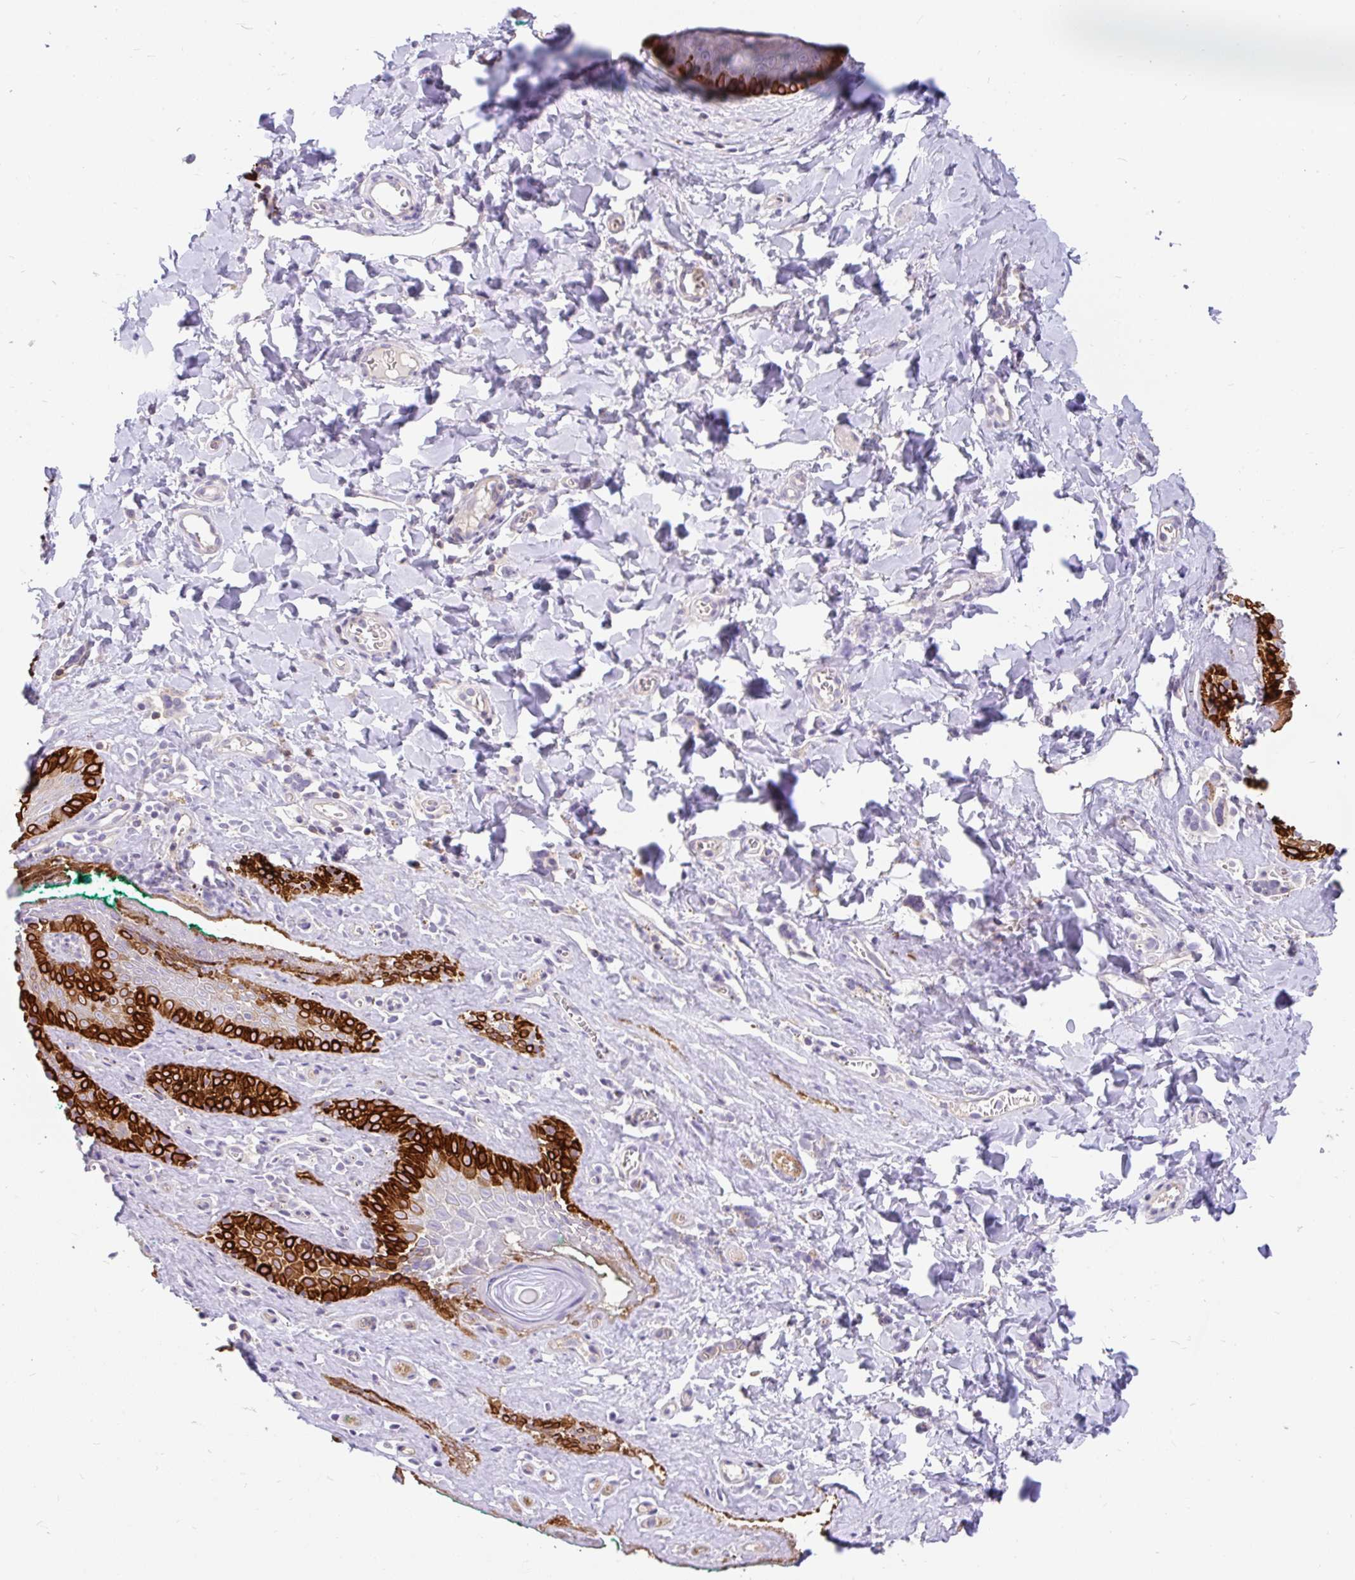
{"staining": {"intensity": "strong", "quantity": "25%-75%", "location": "cytoplasmic/membranous"}, "tissue": "skin", "cell_type": "Epidermal cells", "image_type": "normal", "snomed": [{"axis": "morphology", "description": "Normal tissue, NOS"}, {"axis": "topography", "description": "Vulva"}, {"axis": "topography", "description": "Peripheral nerve tissue"}], "caption": "Normal skin exhibits strong cytoplasmic/membranous expression in about 25%-75% of epidermal cells.", "gene": "LRRC26", "patient": {"sex": "female", "age": 66}}